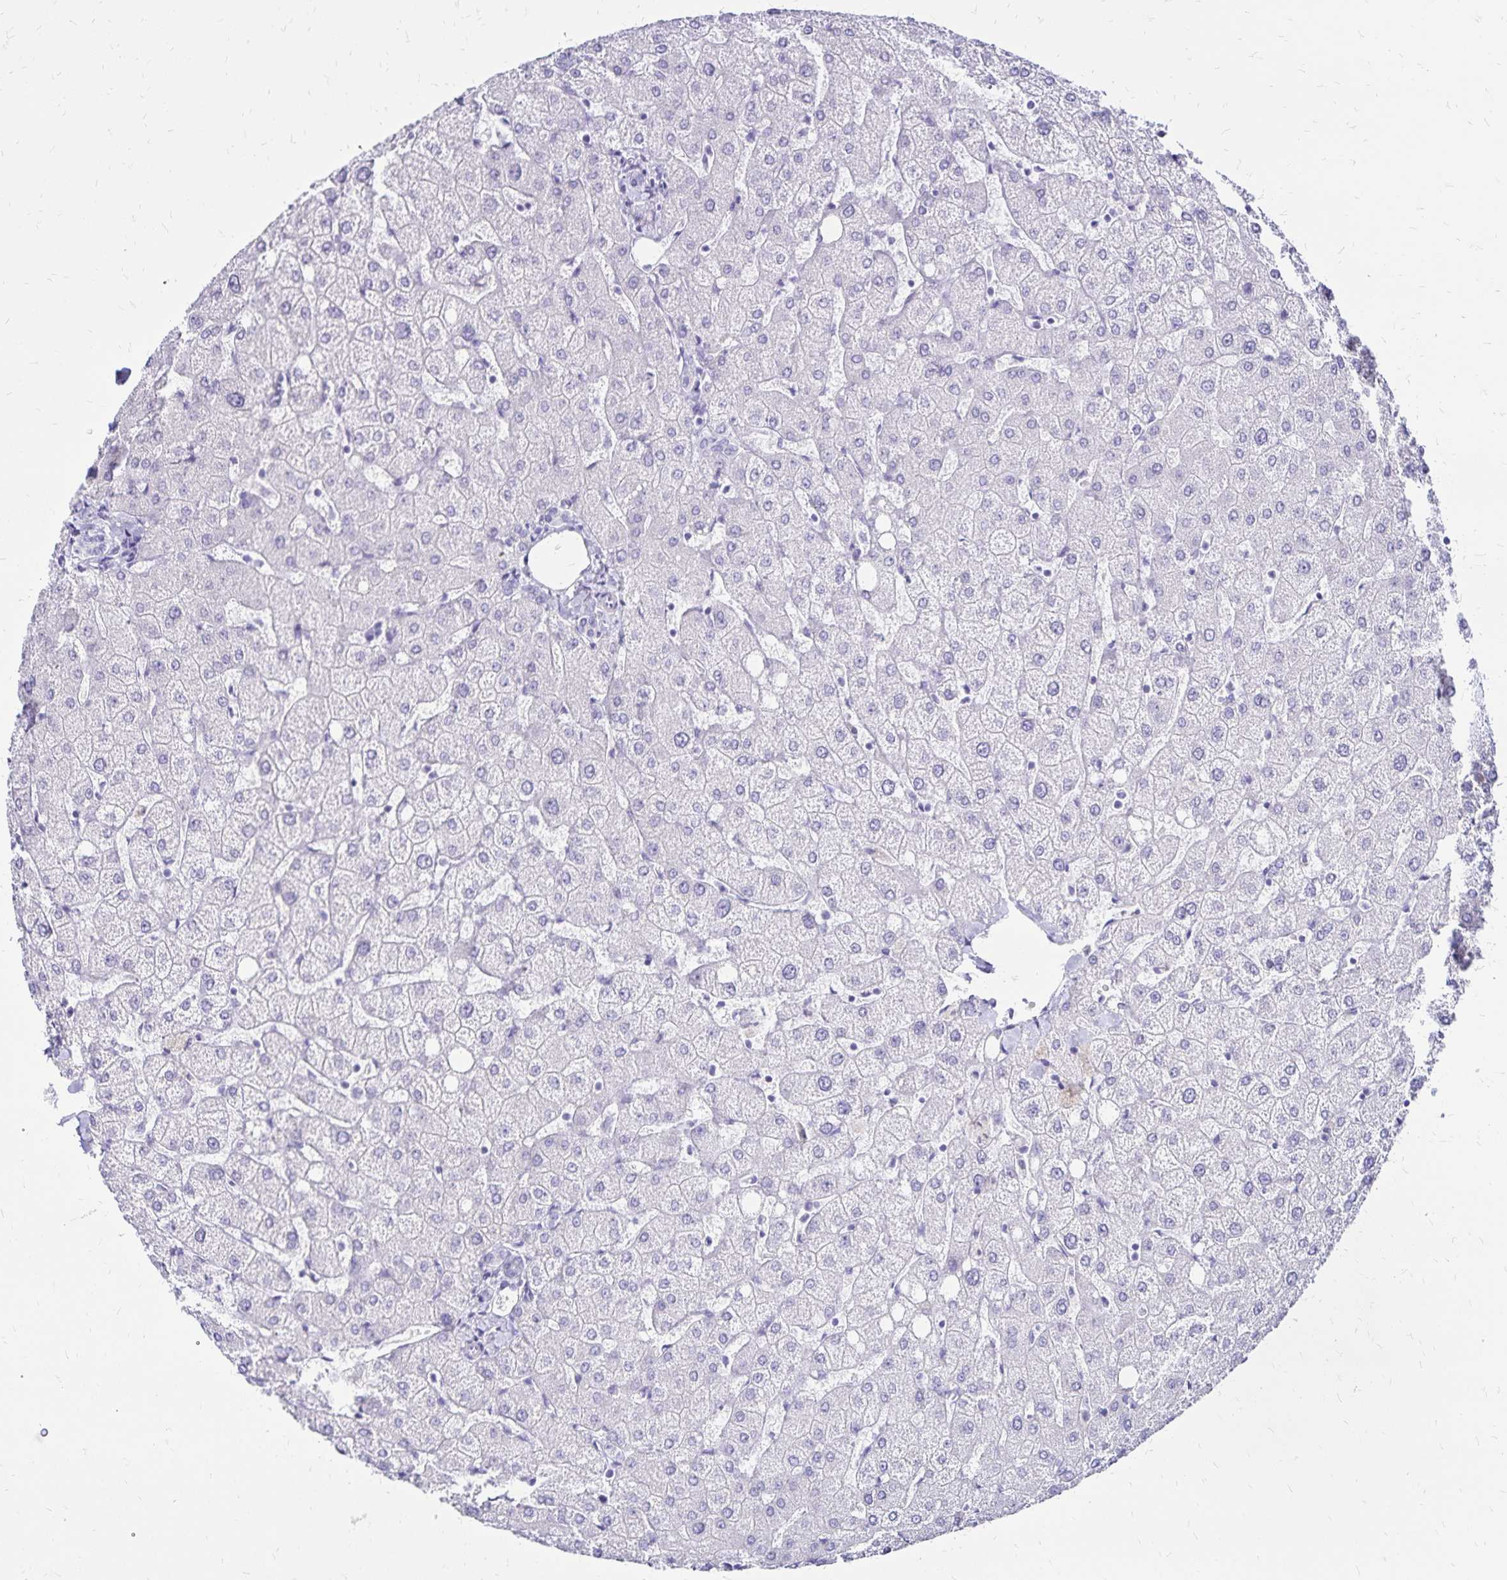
{"staining": {"intensity": "negative", "quantity": "none", "location": "none"}, "tissue": "liver", "cell_type": "Cholangiocytes", "image_type": "normal", "snomed": [{"axis": "morphology", "description": "Normal tissue, NOS"}, {"axis": "topography", "description": "Liver"}], "caption": "Immunohistochemistry of benign liver demonstrates no staining in cholangiocytes.", "gene": "LIN28B", "patient": {"sex": "female", "age": 54}}